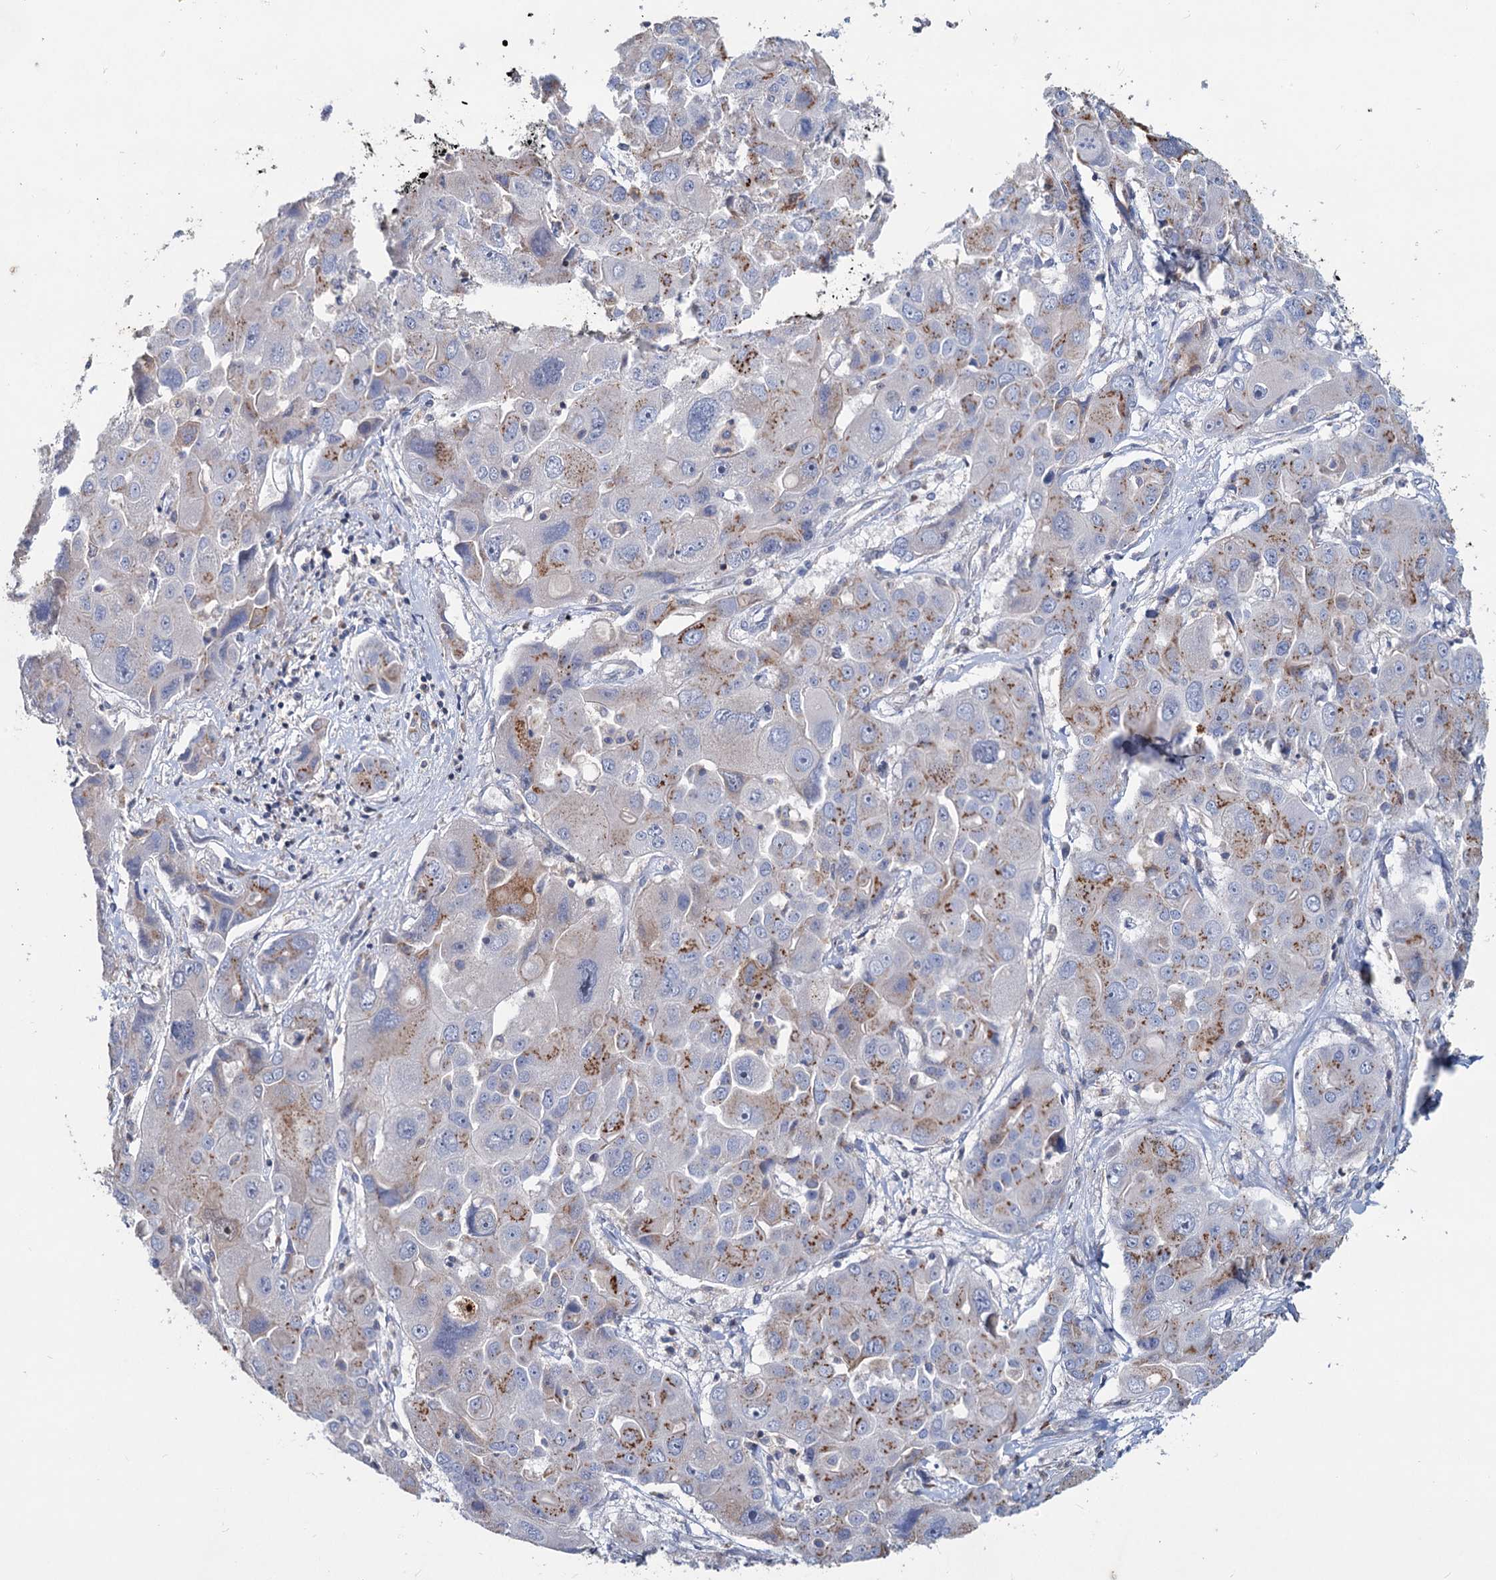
{"staining": {"intensity": "moderate", "quantity": "25%-75%", "location": "cytoplasmic/membranous"}, "tissue": "liver cancer", "cell_type": "Tumor cells", "image_type": "cancer", "snomed": [{"axis": "morphology", "description": "Cholangiocarcinoma"}, {"axis": "topography", "description": "Liver"}], "caption": "Tumor cells demonstrate medium levels of moderate cytoplasmic/membranous expression in about 25%-75% of cells in human liver cancer.", "gene": "LRCH4", "patient": {"sex": "male", "age": 67}}